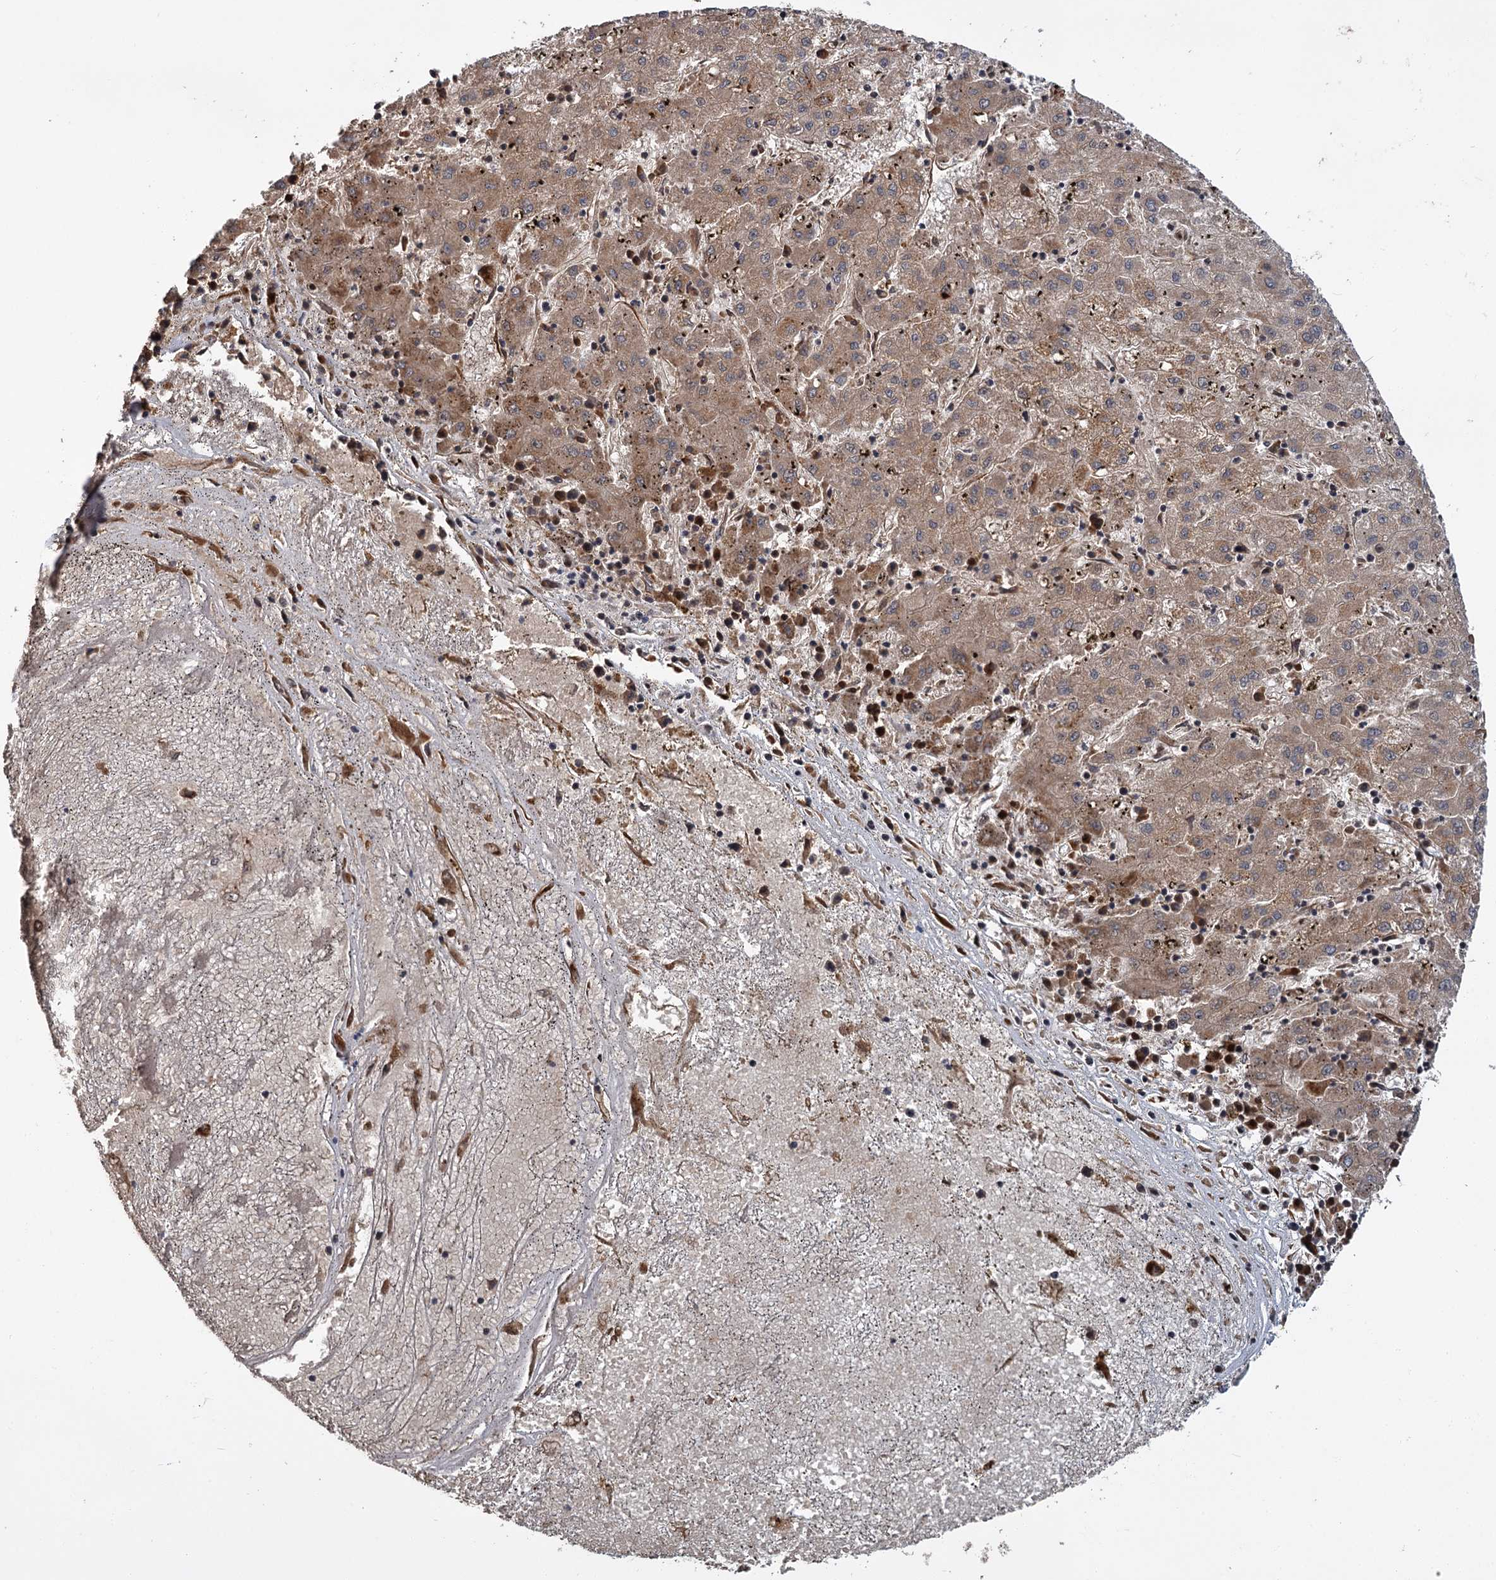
{"staining": {"intensity": "moderate", "quantity": ">75%", "location": "cytoplasmic/membranous"}, "tissue": "liver cancer", "cell_type": "Tumor cells", "image_type": "cancer", "snomed": [{"axis": "morphology", "description": "Carcinoma, Hepatocellular, NOS"}, {"axis": "topography", "description": "Liver"}], "caption": "Immunohistochemical staining of human hepatocellular carcinoma (liver) demonstrates moderate cytoplasmic/membranous protein staining in approximately >75% of tumor cells. (DAB IHC with brightfield microscopy, high magnification).", "gene": "APBA2", "patient": {"sex": "male", "age": 72}}